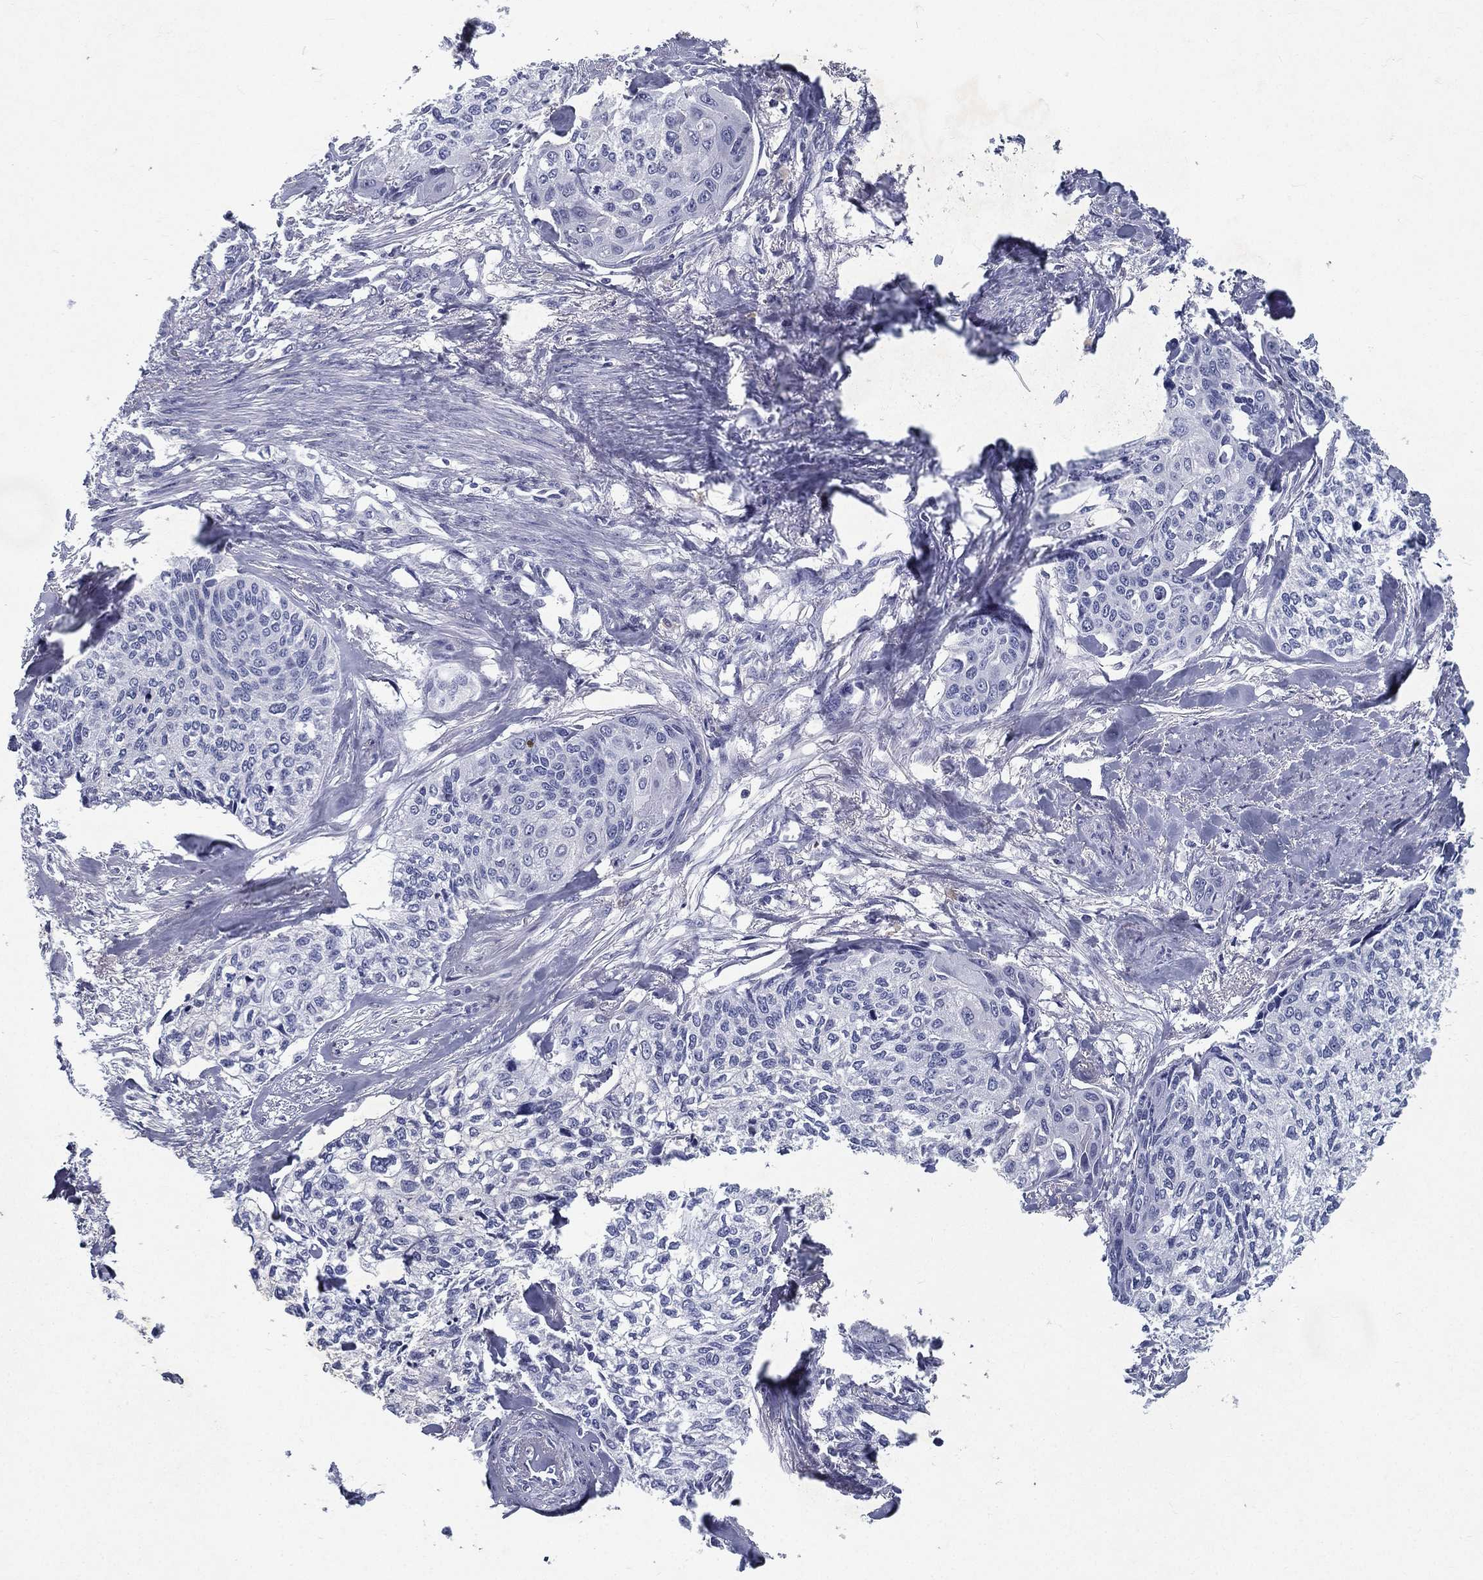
{"staining": {"intensity": "negative", "quantity": "none", "location": "none"}, "tissue": "cervical cancer", "cell_type": "Tumor cells", "image_type": "cancer", "snomed": [{"axis": "morphology", "description": "Squamous cell carcinoma, NOS"}, {"axis": "topography", "description": "Cervix"}], "caption": "Tumor cells show no significant expression in cervical squamous cell carcinoma.", "gene": "RGS13", "patient": {"sex": "female", "age": 58}}